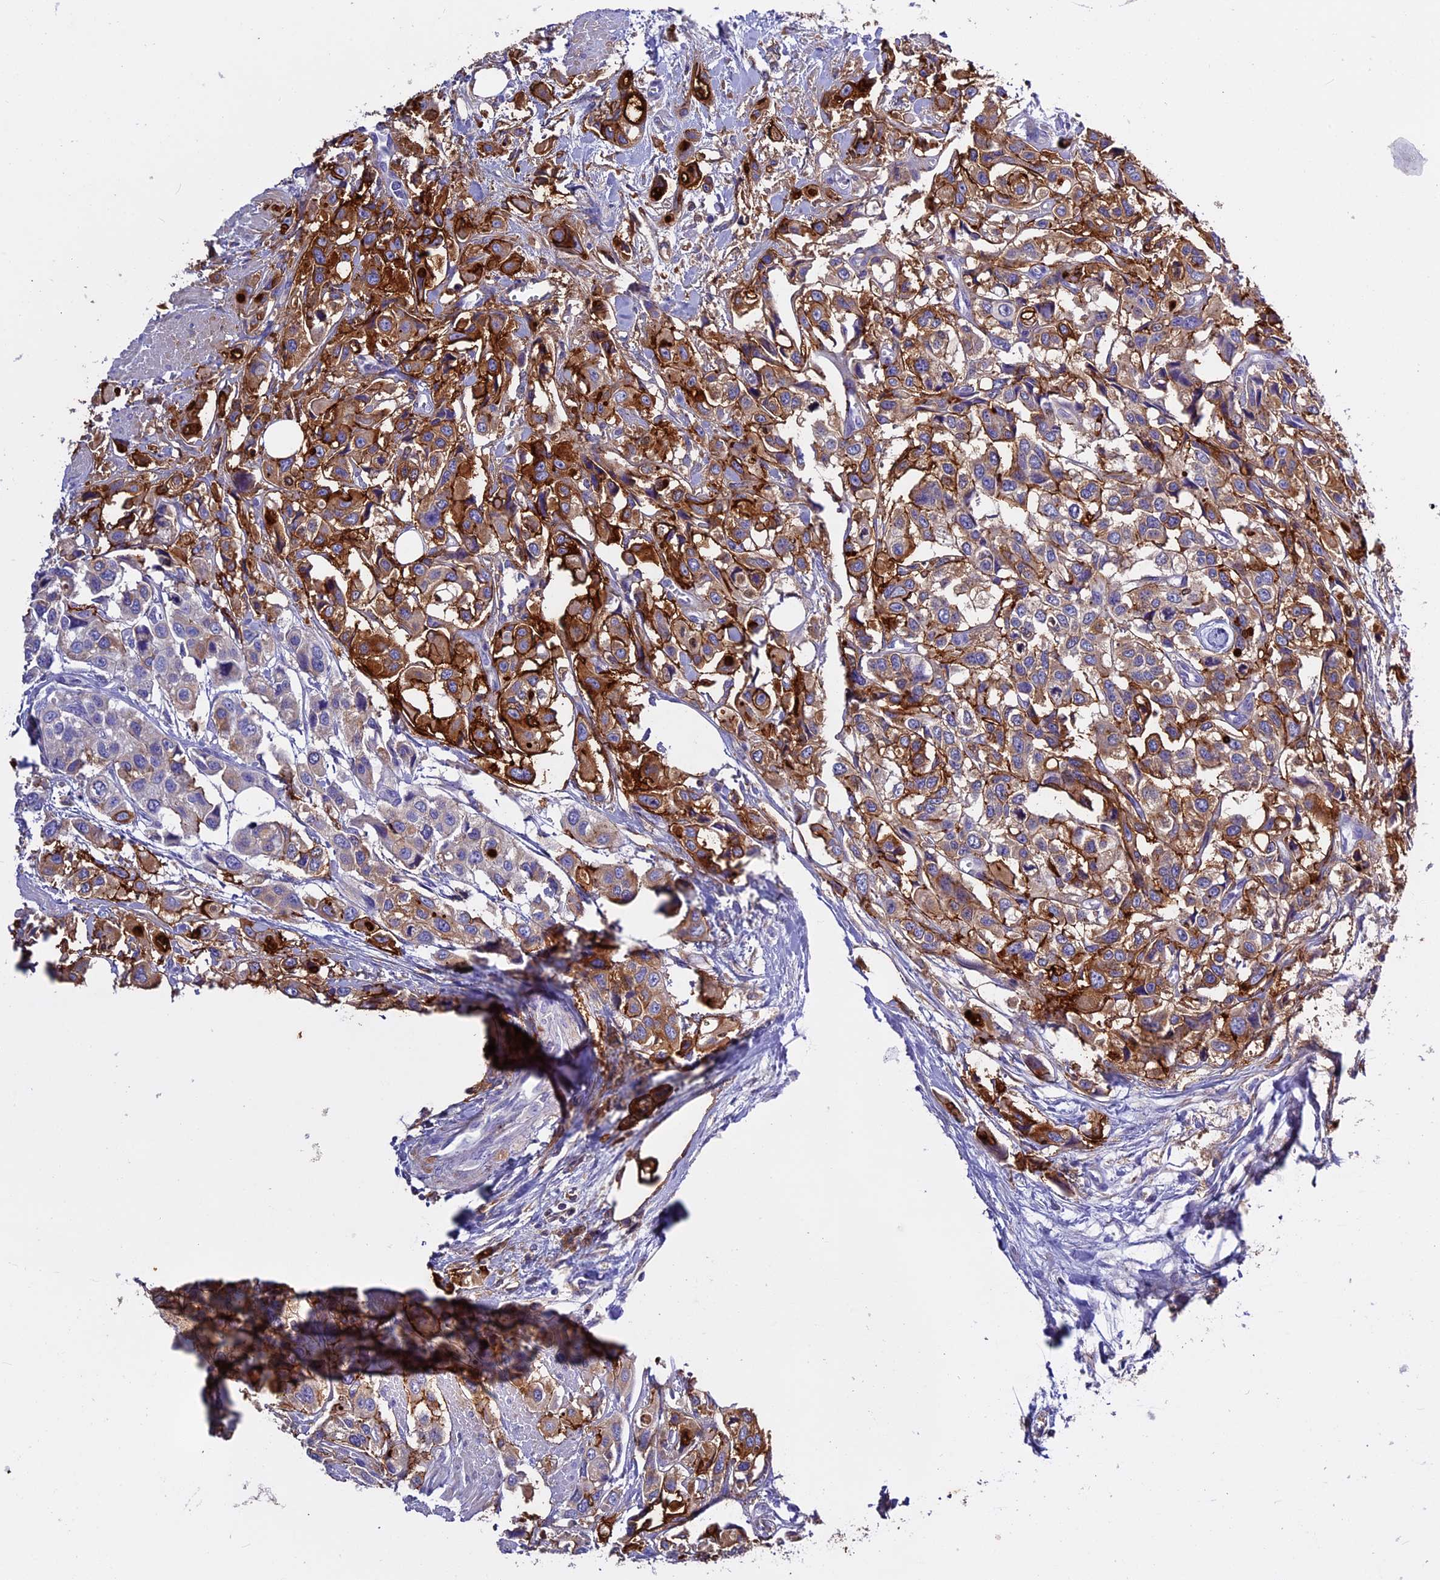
{"staining": {"intensity": "strong", "quantity": "25%-75%", "location": "cytoplasmic/membranous"}, "tissue": "urothelial cancer", "cell_type": "Tumor cells", "image_type": "cancer", "snomed": [{"axis": "morphology", "description": "Urothelial carcinoma, High grade"}, {"axis": "topography", "description": "Urinary bladder"}], "caption": "A micrograph of urothelial cancer stained for a protein shows strong cytoplasmic/membranous brown staining in tumor cells. The staining is performed using DAB (3,3'-diaminobenzidine) brown chromogen to label protein expression. The nuclei are counter-stained blue using hematoxylin.", "gene": "RTTN", "patient": {"sex": "male", "age": 67}}